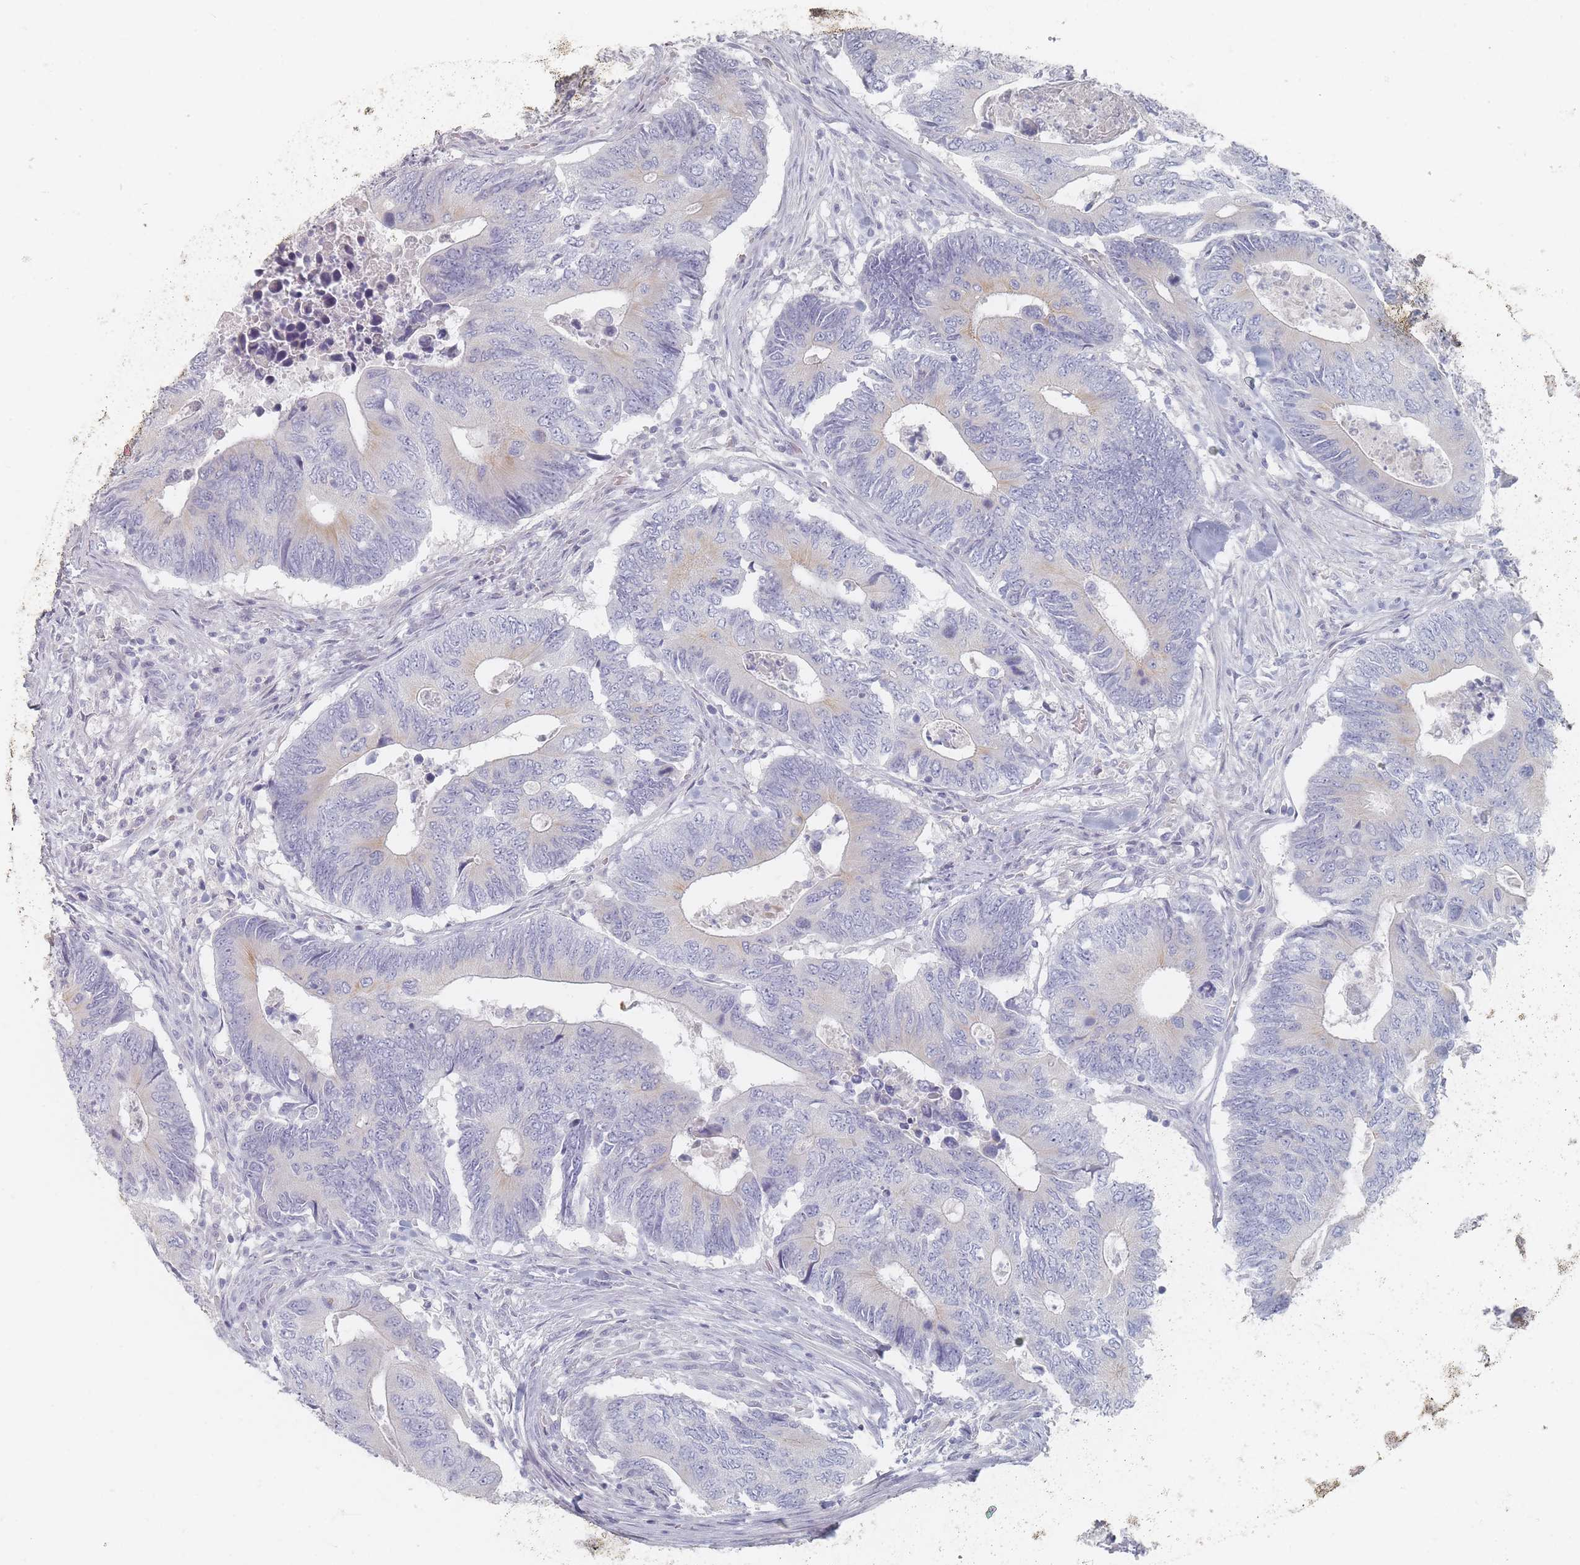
{"staining": {"intensity": "negative", "quantity": "none", "location": "none"}, "tissue": "colorectal cancer", "cell_type": "Tumor cells", "image_type": "cancer", "snomed": [{"axis": "morphology", "description": "Adenocarcinoma, NOS"}, {"axis": "topography", "description": "Colon"}], "caption": "An immunohistochemistry photomicrograph of colorectal adenocarcinoma is shown. There is no staining in tumor cells of colorectal adenocarcinoma.", "gene": "CD37", "patient": {"sex": "male", "age": 87}}